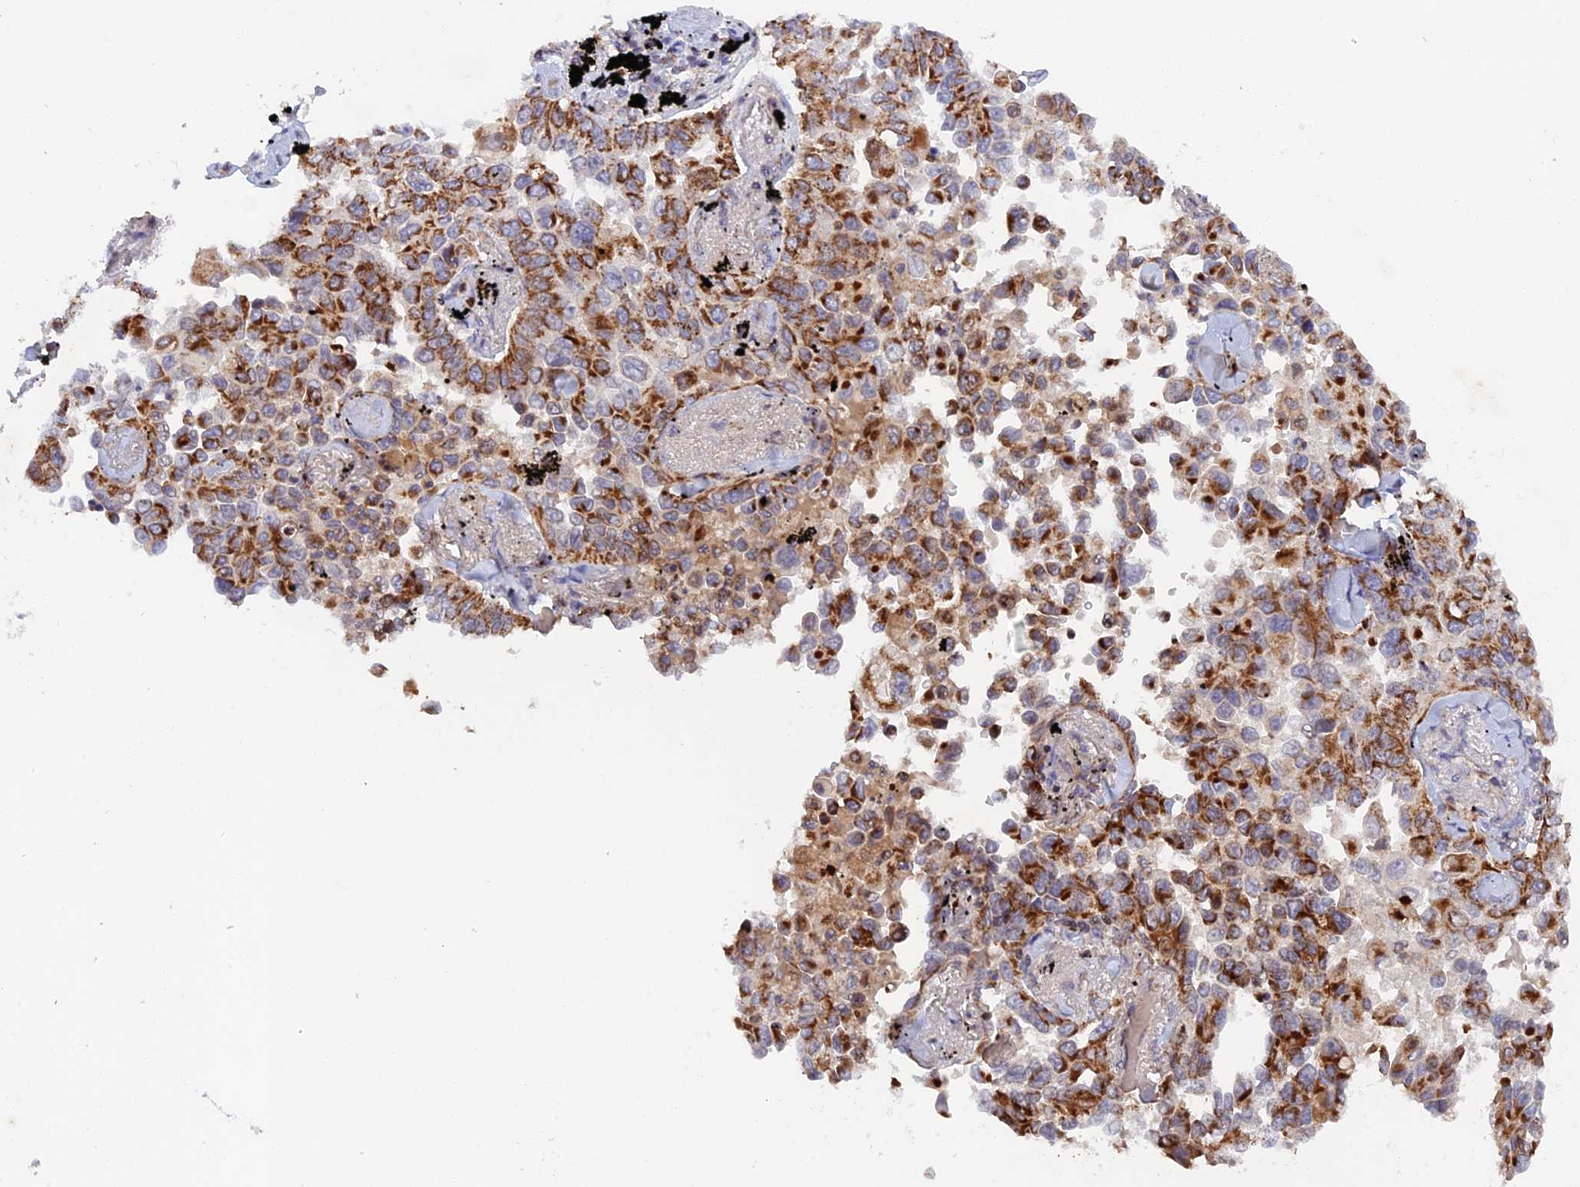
{"staining": {"intensity": "strong", "quantity": ">75%", "location": "cytoplasmic/membranous"}, "tissue": "lung cancer", "cell_type": "Tumor cells", "image_type": "cancer", "snomed": [{"axis": "morphology", "description": "Adenocarcinoma, NOS"}, {"axis": "topography", "description": "Lung"}], "caption": "Brown immunohistochemical staining in adenocarcinoma (lung) demonstrates strong cytoplasmic/membranous expression in approximately >75% of tumor cells. (IHC, brightfield microscopy, high magnification).", "gene": "MPV17L", "patient": {"sex": "female", "age": 67}}